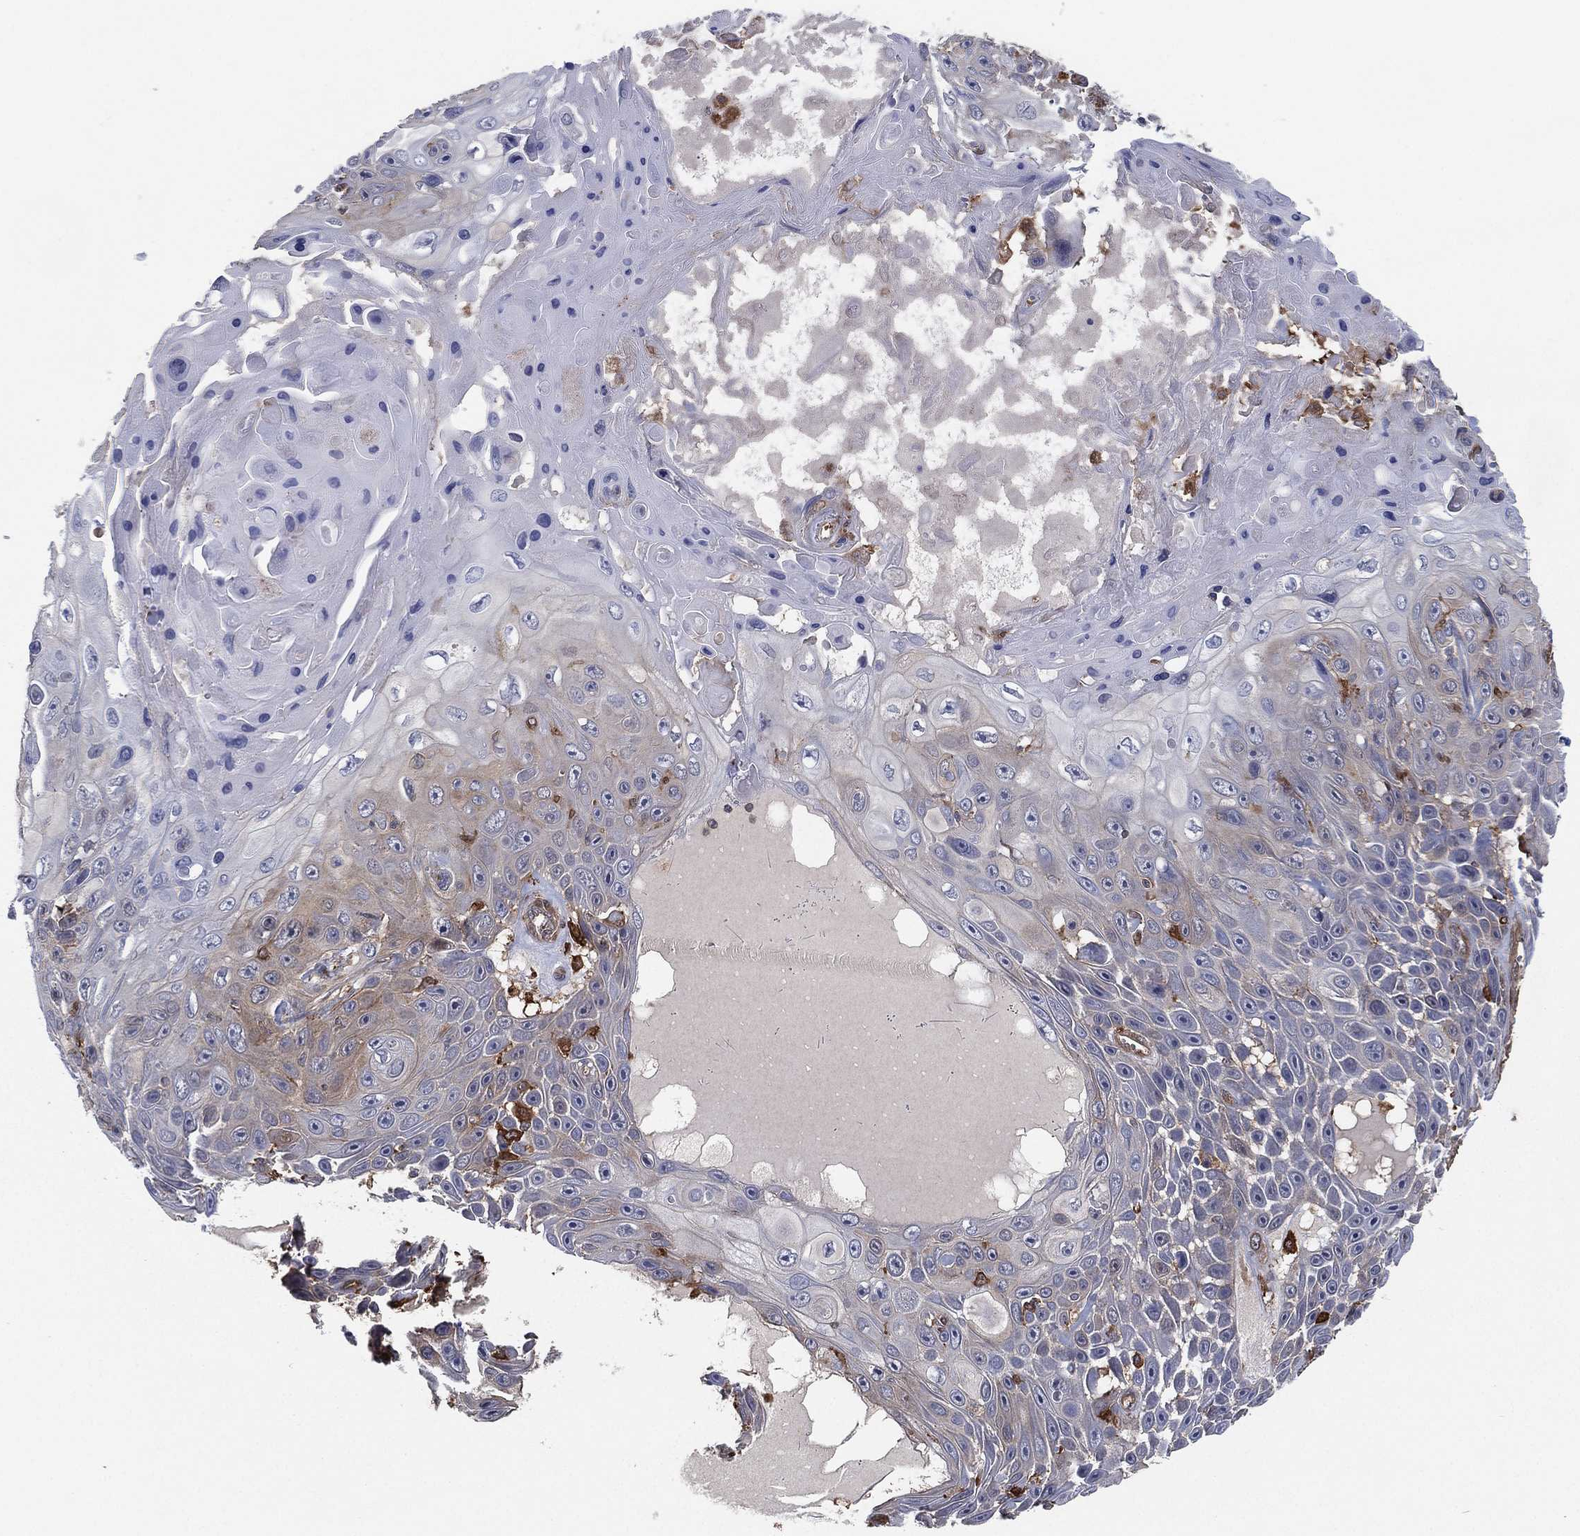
{"staining": {"intensity": "weak", "quantity": "25%-75%", "location": "cytoplasmic/membranous"}, "tissue": "skin cancer", "cell_type": "Tumor cells", "image_type": "cancer", "snomed": [{"axis": "morphology", "description": "Squamous cell carcinoma, NOS"}, {"axis": "topography", "description": "Skin"}], "caption": "Protein analysis of skin cancer (squamous cell carcinoma) tissue shows weak cytoplasmic/membranous expression in about 25%-75% of tumor cells.", "gene": "PSMG4", "patient": {"sex": "male", "age": 82}}